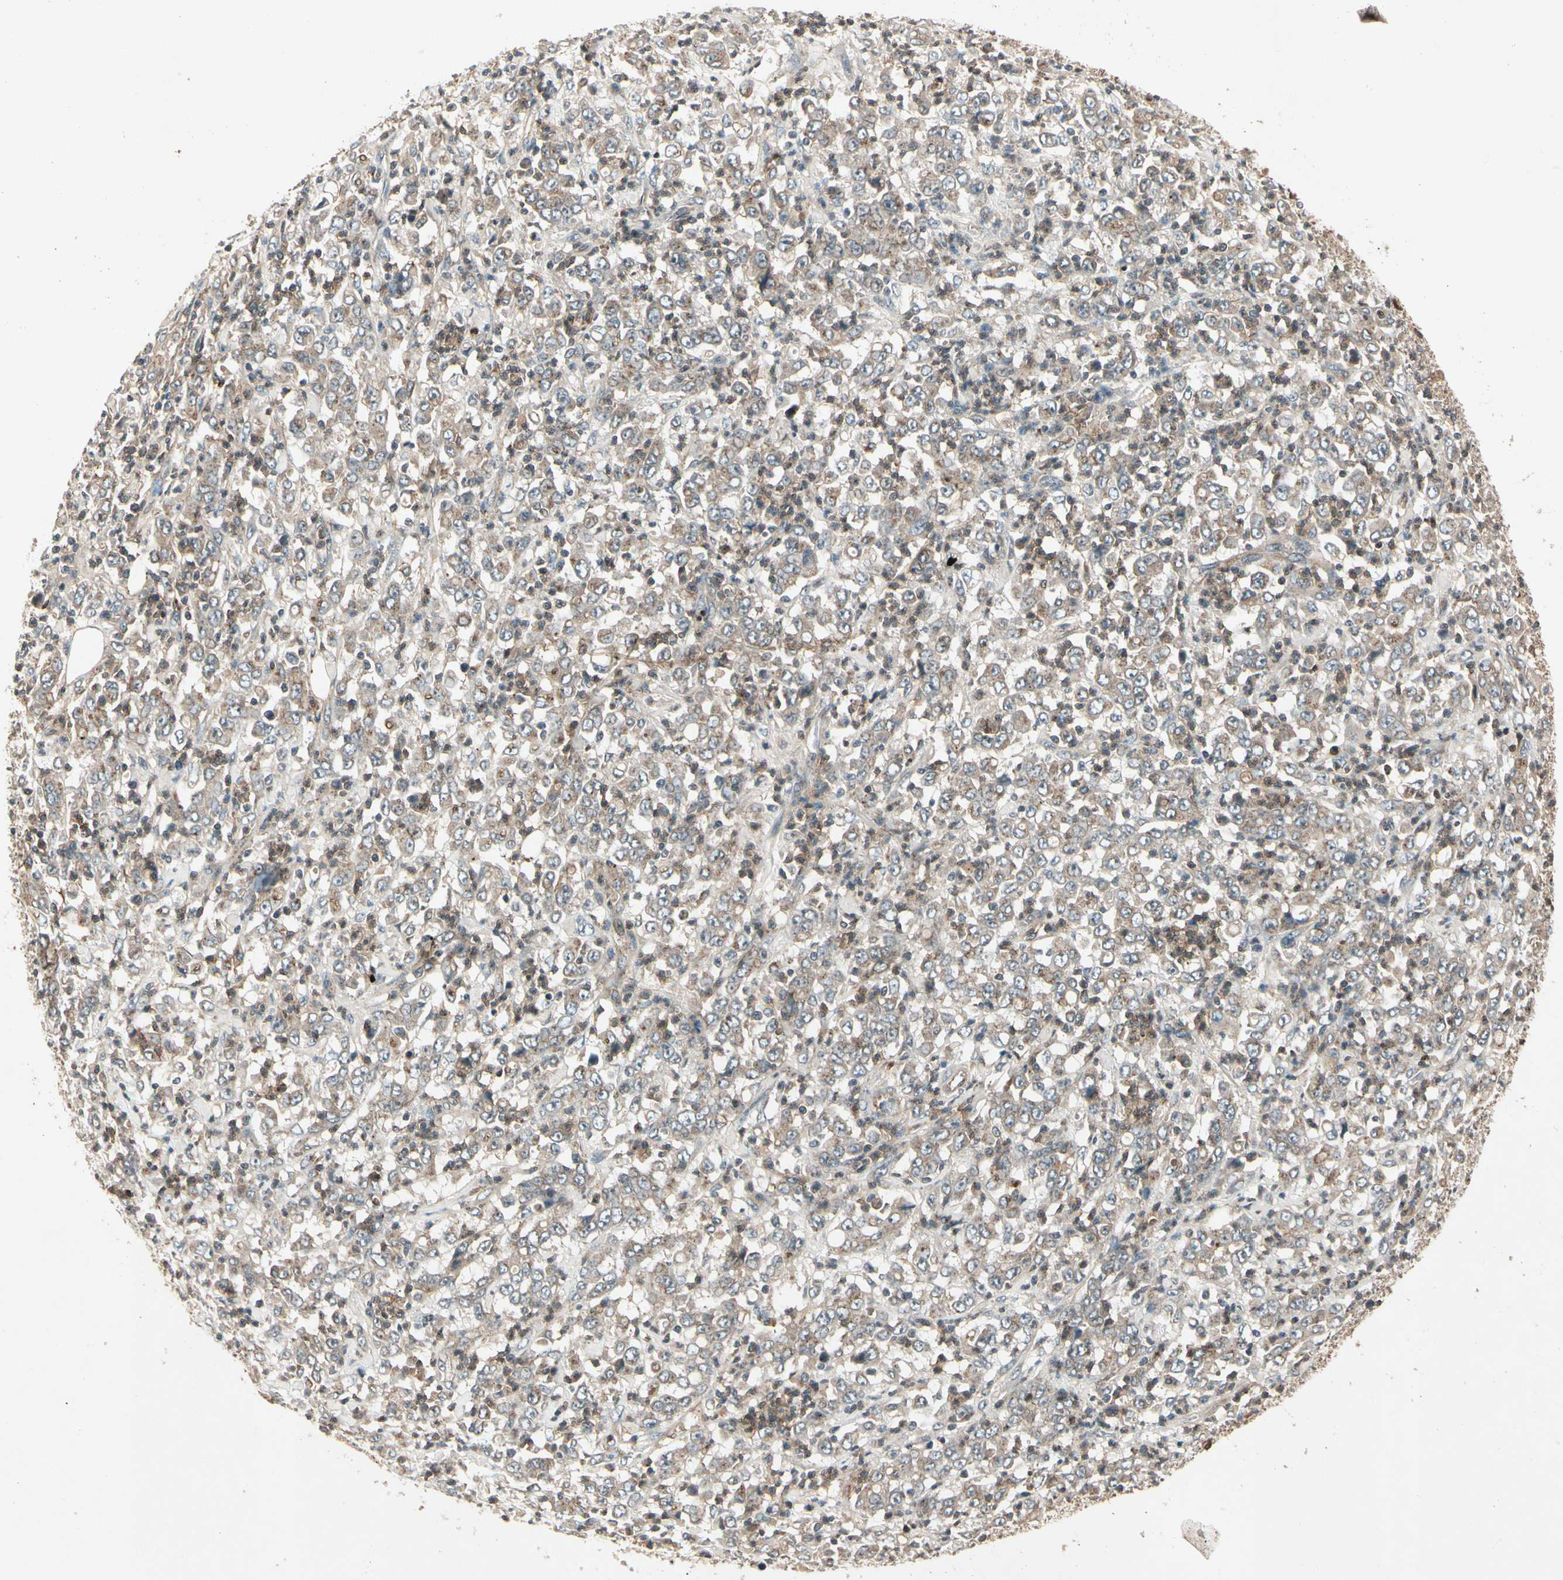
{"staining": {"intensity": "weak", "quantity": ">75%", "location": "cytoplasmic/membranous"}, "tissue": "stomach cancer", "cell_type": "Tumor cells", "image_type": "cancer", "snomed": [{"axis": "morphology", "description": "Adenocarcinoma, NOS"}, {"axis": "topography", "description": "Stomach, lower"}], "caption": "Brown immunohistochemical staining in human stomach cancer shows weak cytoplasmic/membranous positivity in about >75% of tumor cells. (IHC, brightfield microscopy, high magnification).", "gene": "FLOT1", "patient": {"sex": "female", "age": 71}}